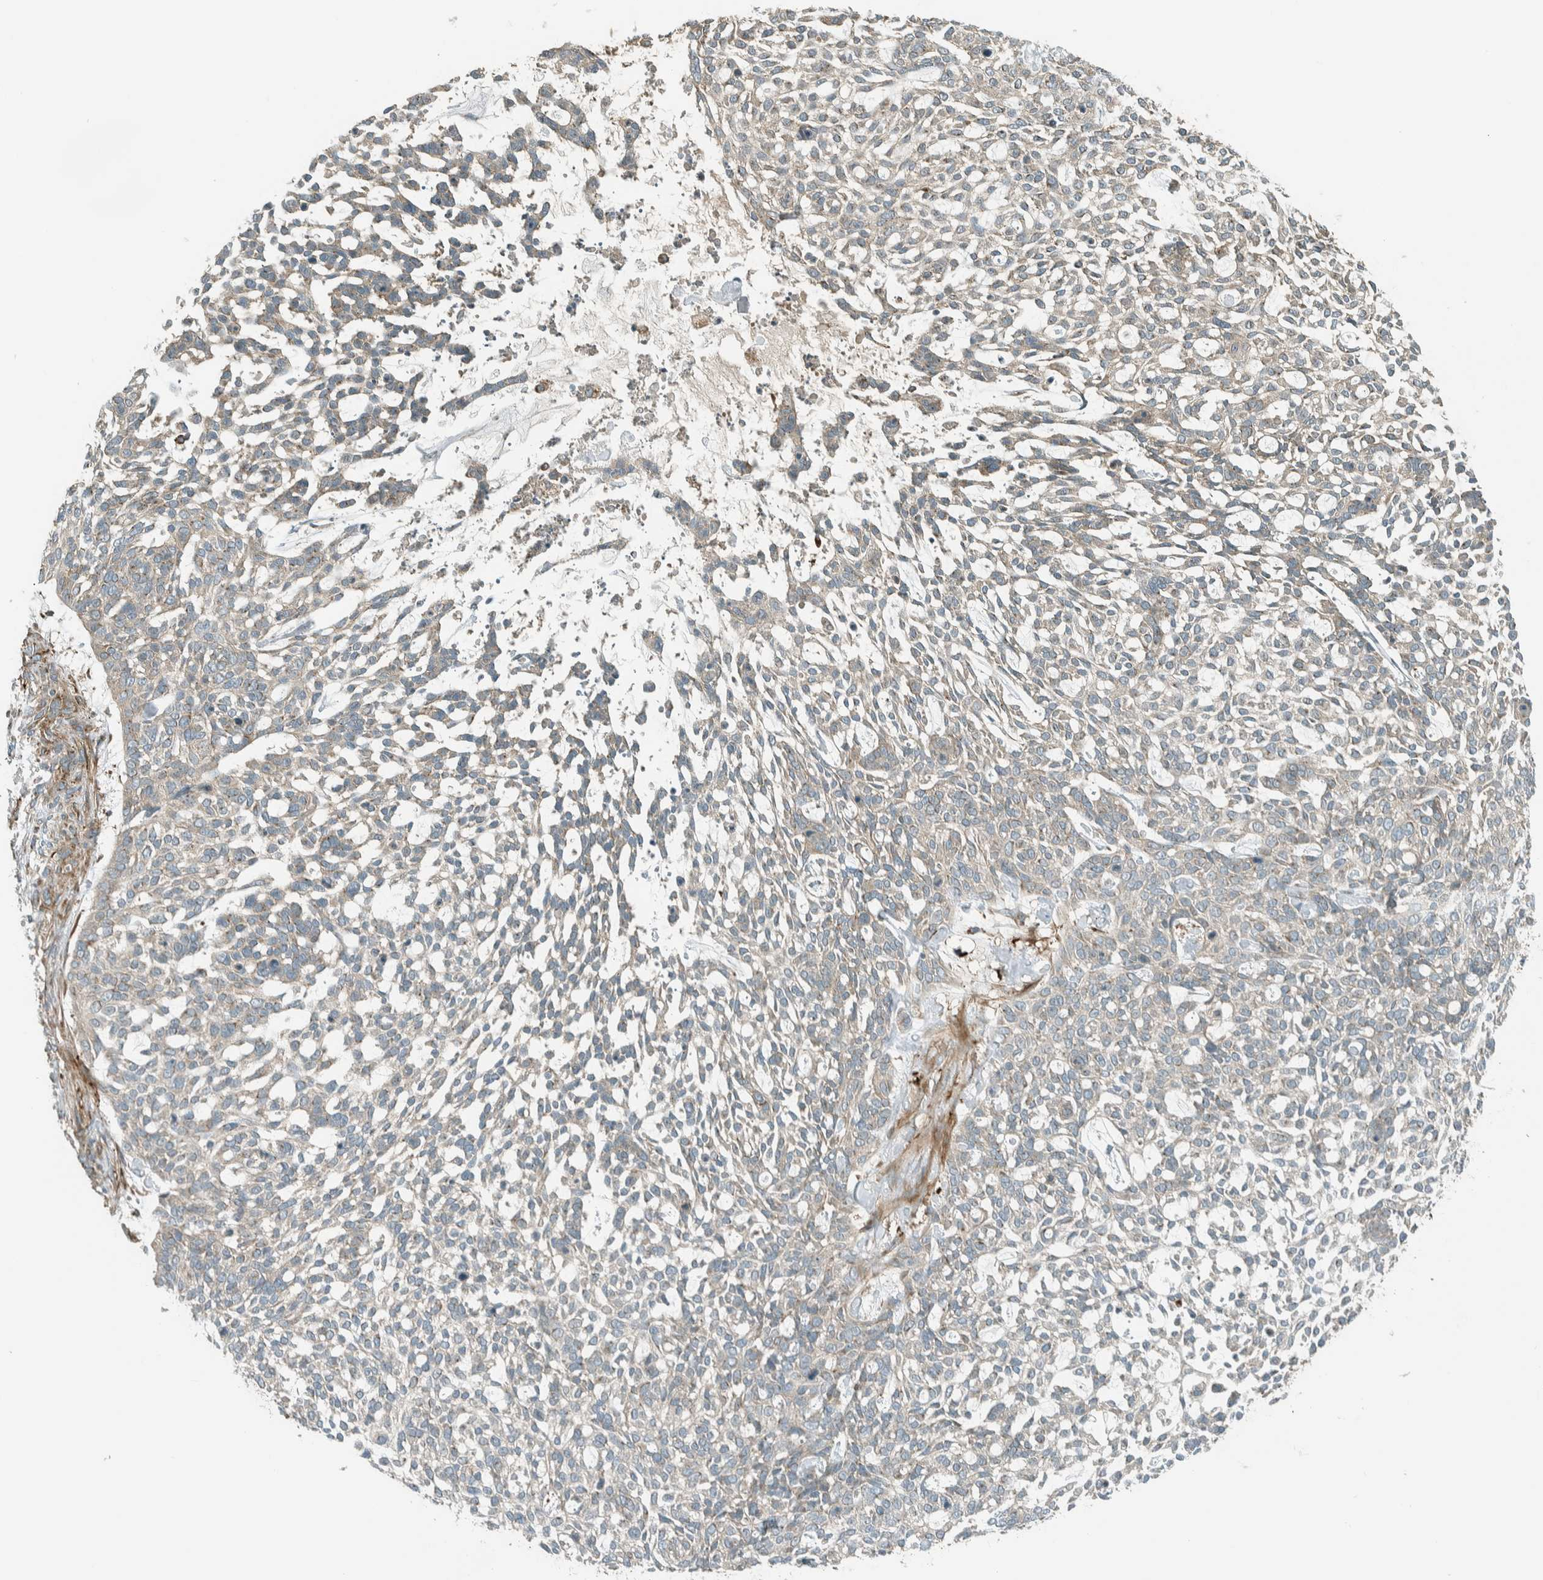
{"staining": {"intensity": "weak", "quantity": "25%-75%", "location": "cytoplasmic/membranous"}, "tissue": "skin cancer", "cell_type": "Tumor cells", "image_type": "cancer", "snomed": [{"axis": "morphology", "description": "Basal cell carcinoma"}, {"axis": "topography", "description": "Skin"}], "caption": "High-power microscopy captured an immunohistochemistry (IHC) micrograph of skin basal cell carcinoma, revealing weak cytoplasmic/membranous positivity in approximately 25%-75% of tumor cells.", "gene": "EXOC7", "patient": {"sex": "female", "age": 64}}